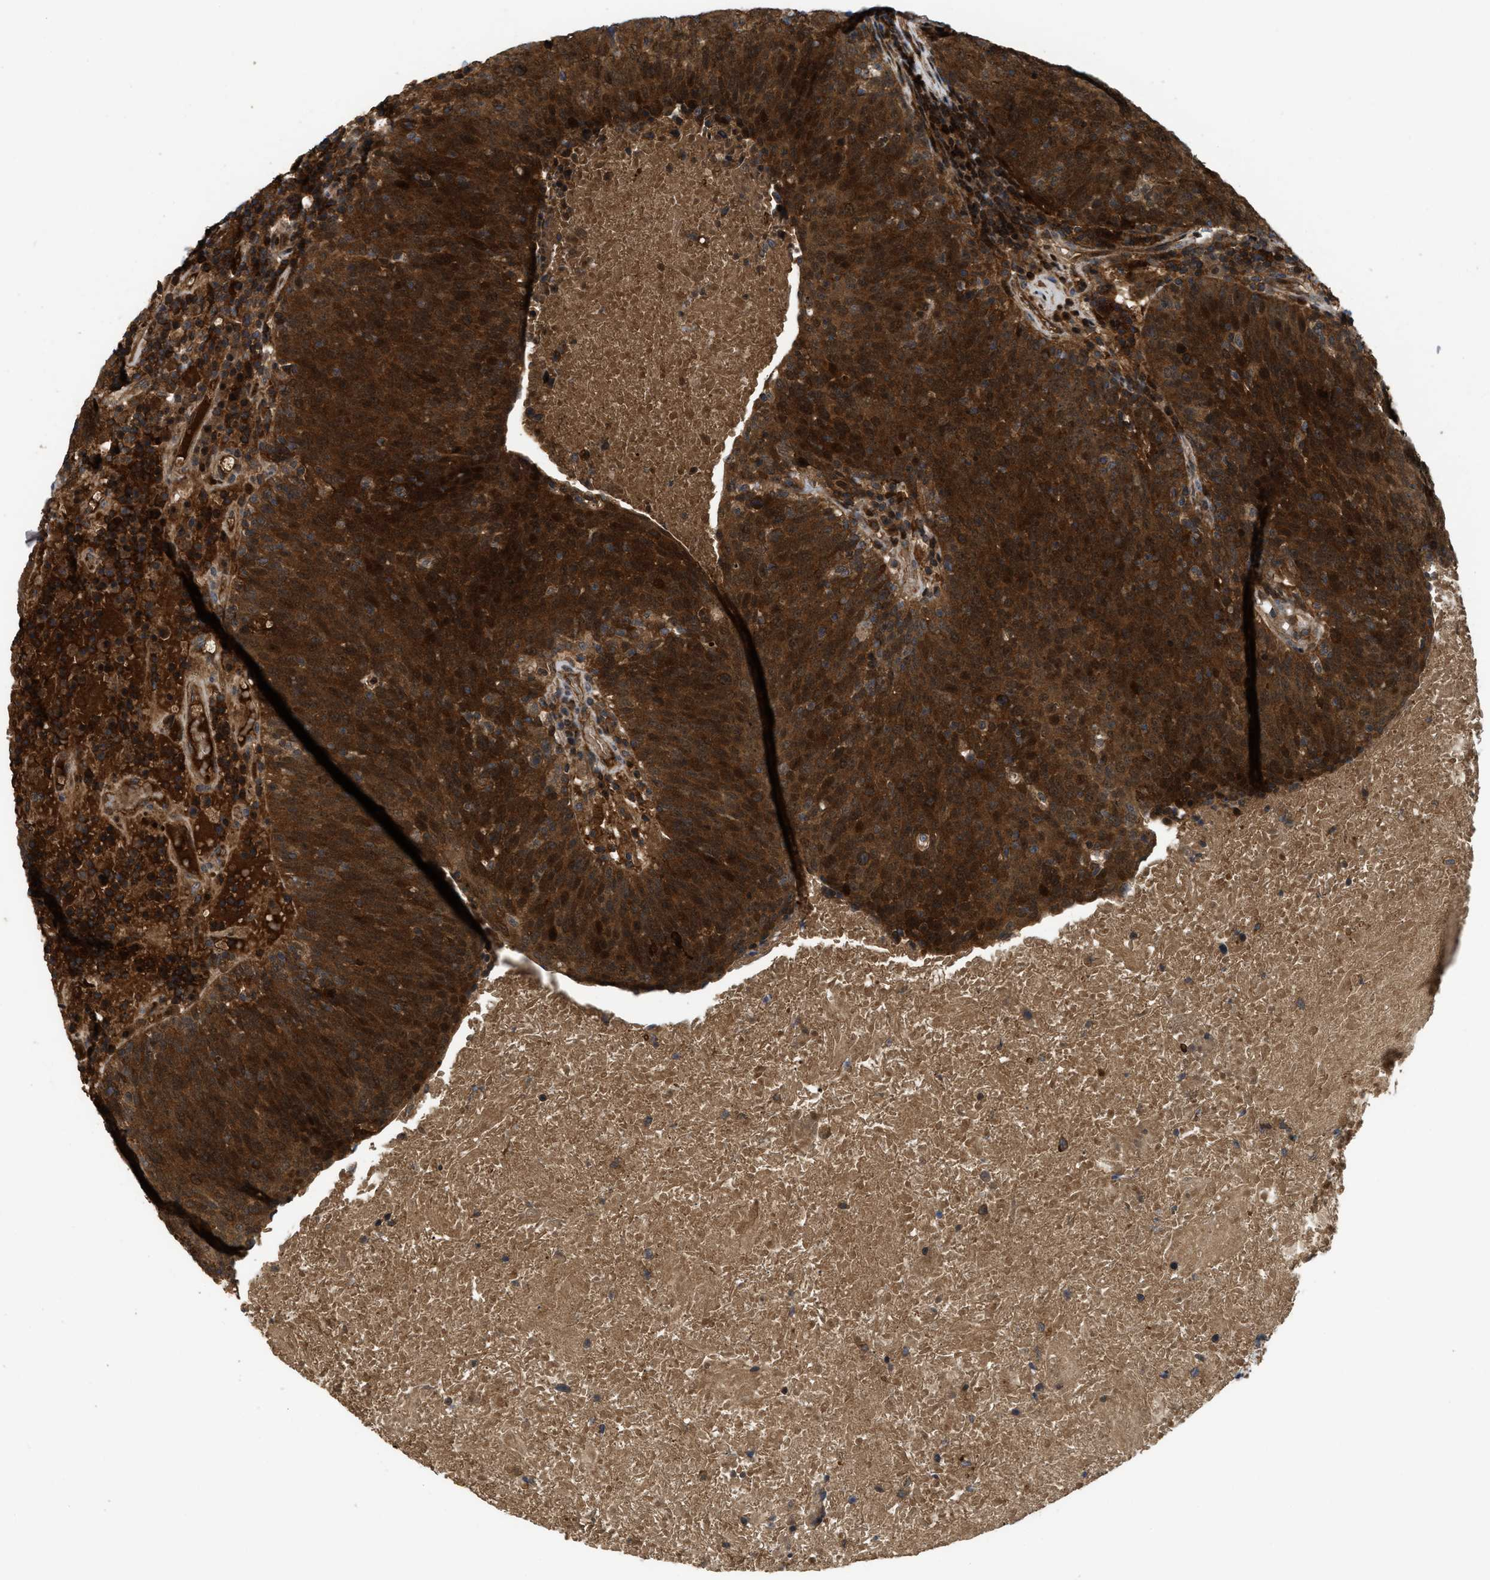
{"staining": {"intensity": "strong", "quantity": ">75%", "location": "cytoplasmic/membranous,nuclear"}, "tissue": "head and neck cancer", "cell_type": "Tumor cells", "image_type": "cancer", "snomed": [{"axis": "morphology", "description": "Squamous cell carcinoma, NOS"}, {"axis": "morphology", "description": "Squamous cell carcinoma, metastatic, NOS"}, {"axis": "topography", "description": "Lymph node"}, {"axis": "topography", "description": "Head-Neck"}], "caption": "Head and neck cancer (squamous cell carcinoma) was stained to show a protein in brown. There is high levels of strong cytoplasmic/membranous and nuclear positivity in approximately >75% of tumor cells.", "gene": "CBR3", "patient": {"sex": "male", "age": 62}}